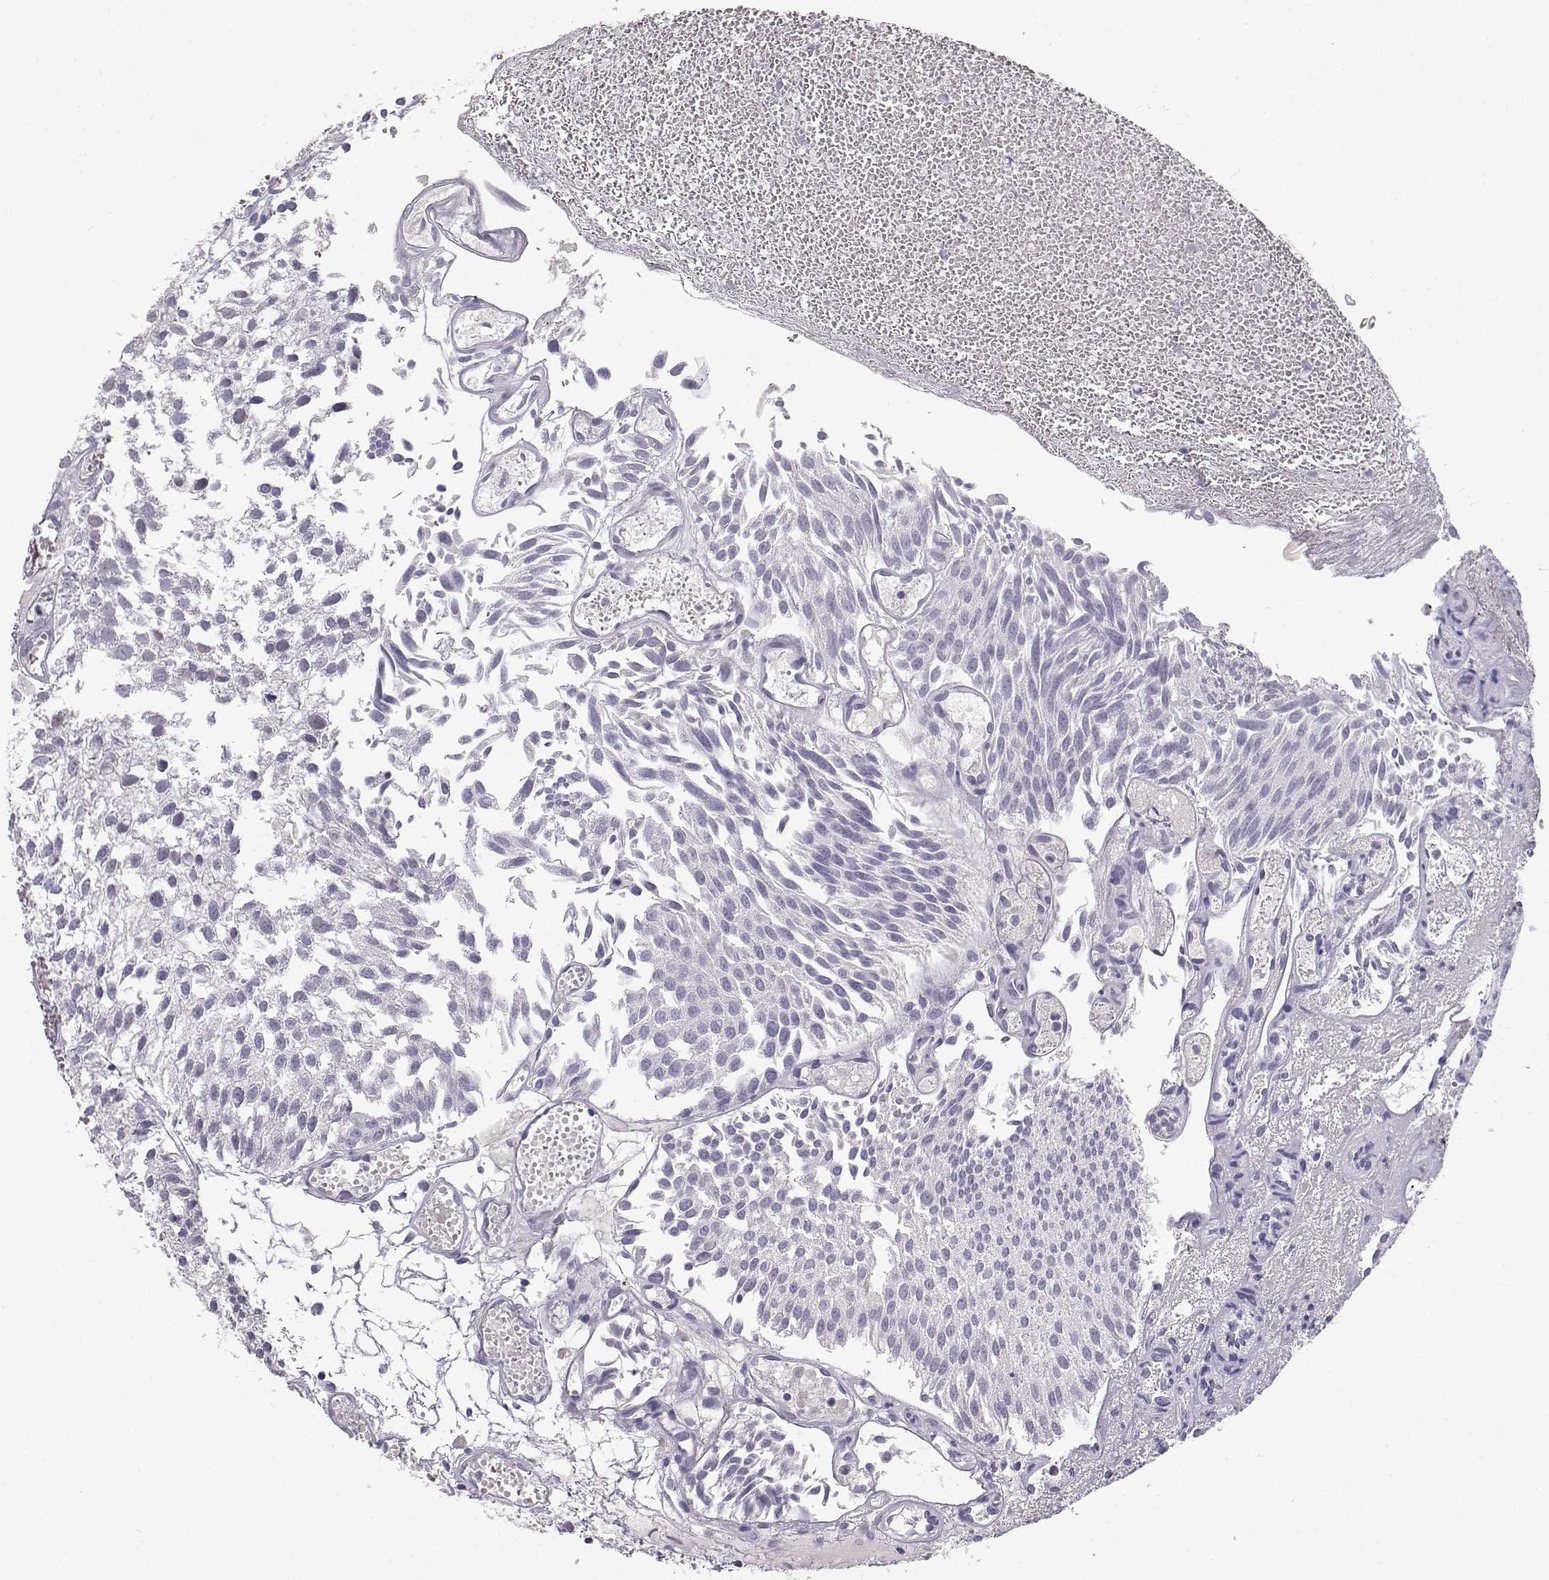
{"staining": {"intensity": "negative", "quantity": "none", "location": "none"}, "tissue": "urothelial cancer", "cell_type": "Tumor cells", "image_type": "cancer", "snomed": [{"axis": "morphology", "description": "Urothelial carcinoma, Low grade"}, {"axis": "topography", "description": "Urinary bladder"}], "caption": "The photomicrograph shows no staining of tumor cells in urothelial cancer. (DAB immunohistochemistry, high magnification).", "gene": "OPN5", "patient": {"sex": "male", "age": 79}}